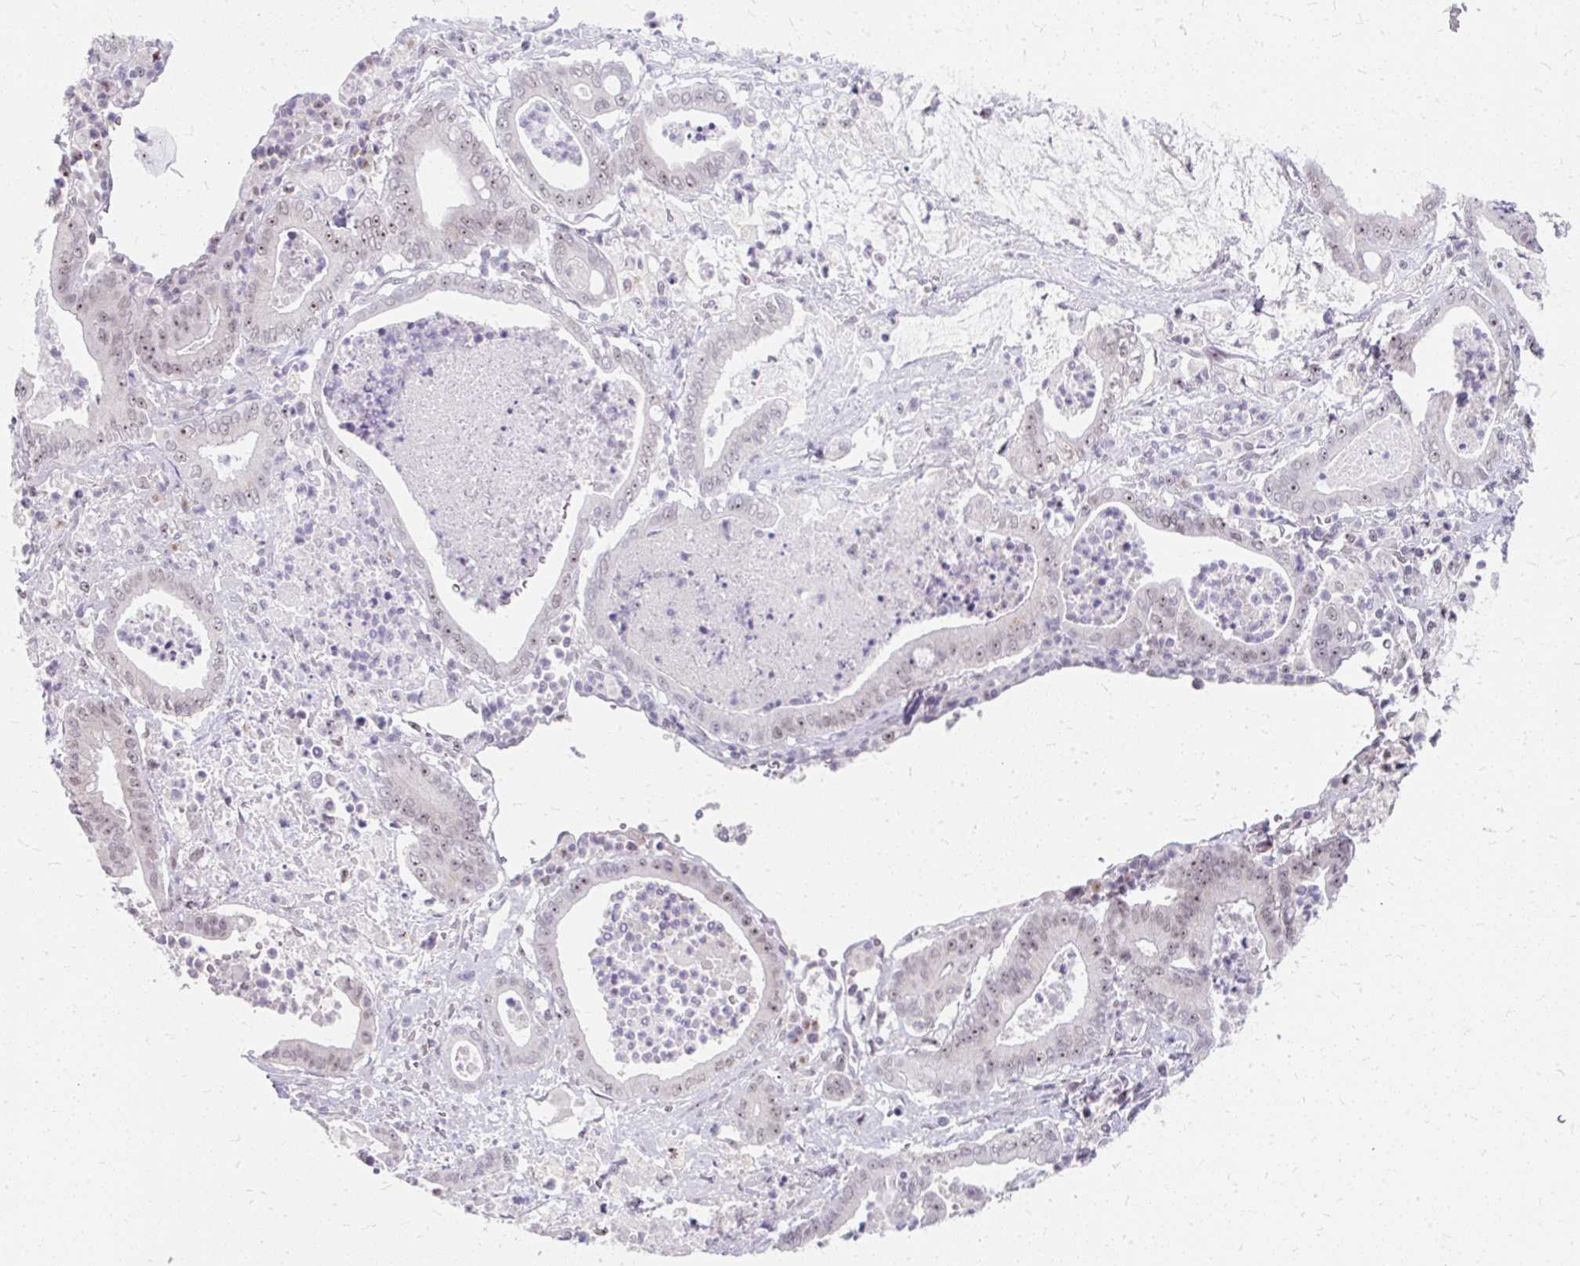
{"staining": {"intensity": "weak", "quantity": "25%-75%", "location": "nuclear"}, "tissue": "pancreatic cancer", "cell_type": "Tumor cells", "image_type": "cancer", "snomed": [{"axis": "morphology", "description": "Adenocarcinoma, NOS"}, {"axis": "topography", "description": "Pancreas"}], "caption": "Tumor cells exhibit low levels of weak nuclear positivity in about 25%-75% of cells in pancreatic adenocarcinoma. Immunohistochemistry (ihc) stains the protein of interest in brown and the nuclei are stained blue.", "gene": "GTF2H1", "patient": {"sex": "male", "age": 71}}